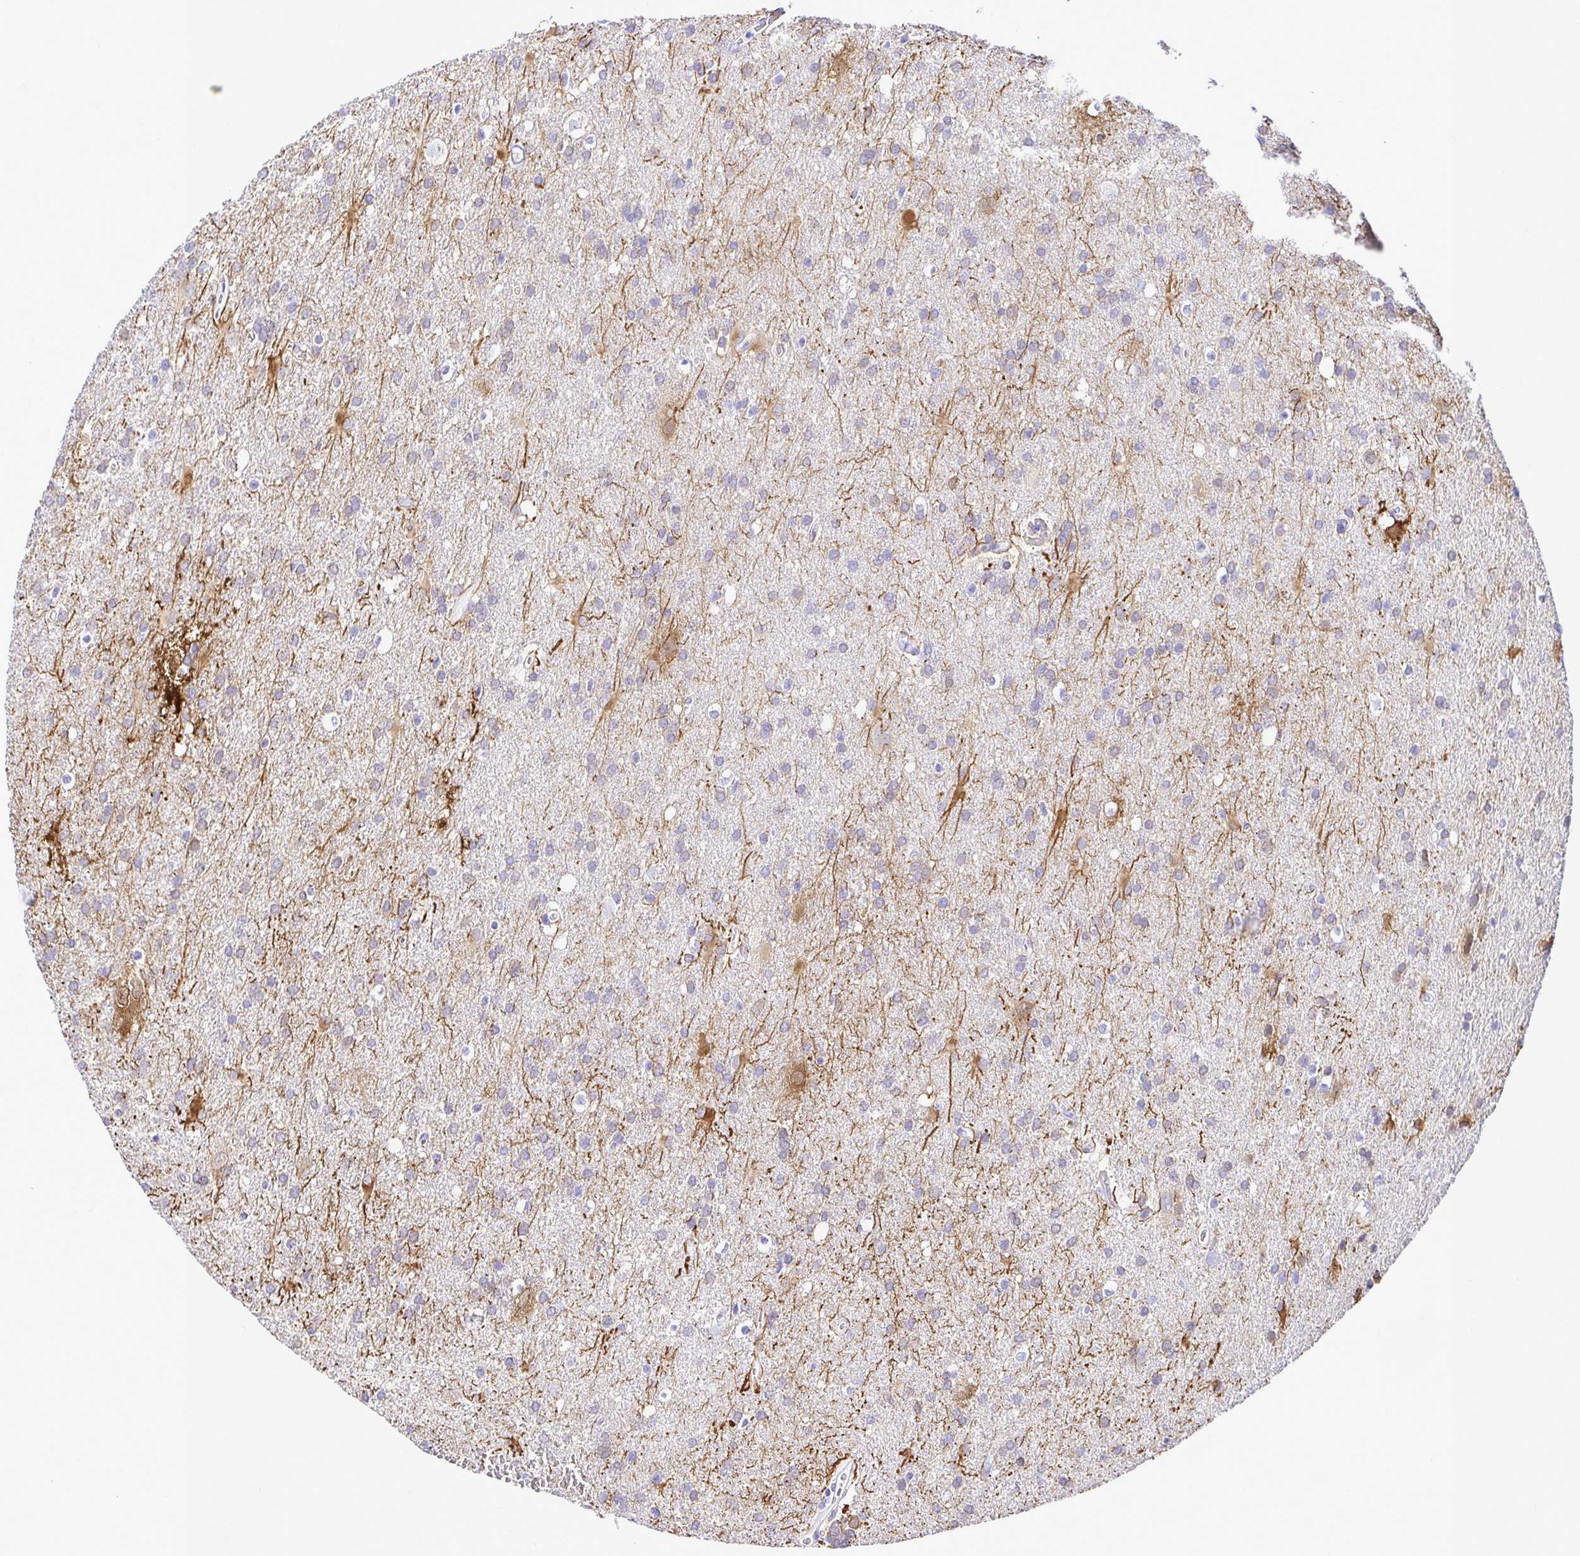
{"staining": {"intensity": "moderate", "quantity": "<25%", "location": "cytoplasmic/membranous"}, "tissue": "glioma", "cell_type": "Tumor cells", "image_type": "cancer", "snomed": [{"axis": "morphology", "description": "Glioma, malignant, Low grade"}, {"axis": "topography", "description": "Brain"}], "caption": "Approximately <25% of tumor cells in human glioma demonstrate moderate cytoplasmic/membranous protein positivity as visualized by brown immunohistochemical staining.", "gene": "BACE2", "patient": {"sex": "male", "age": 66}}